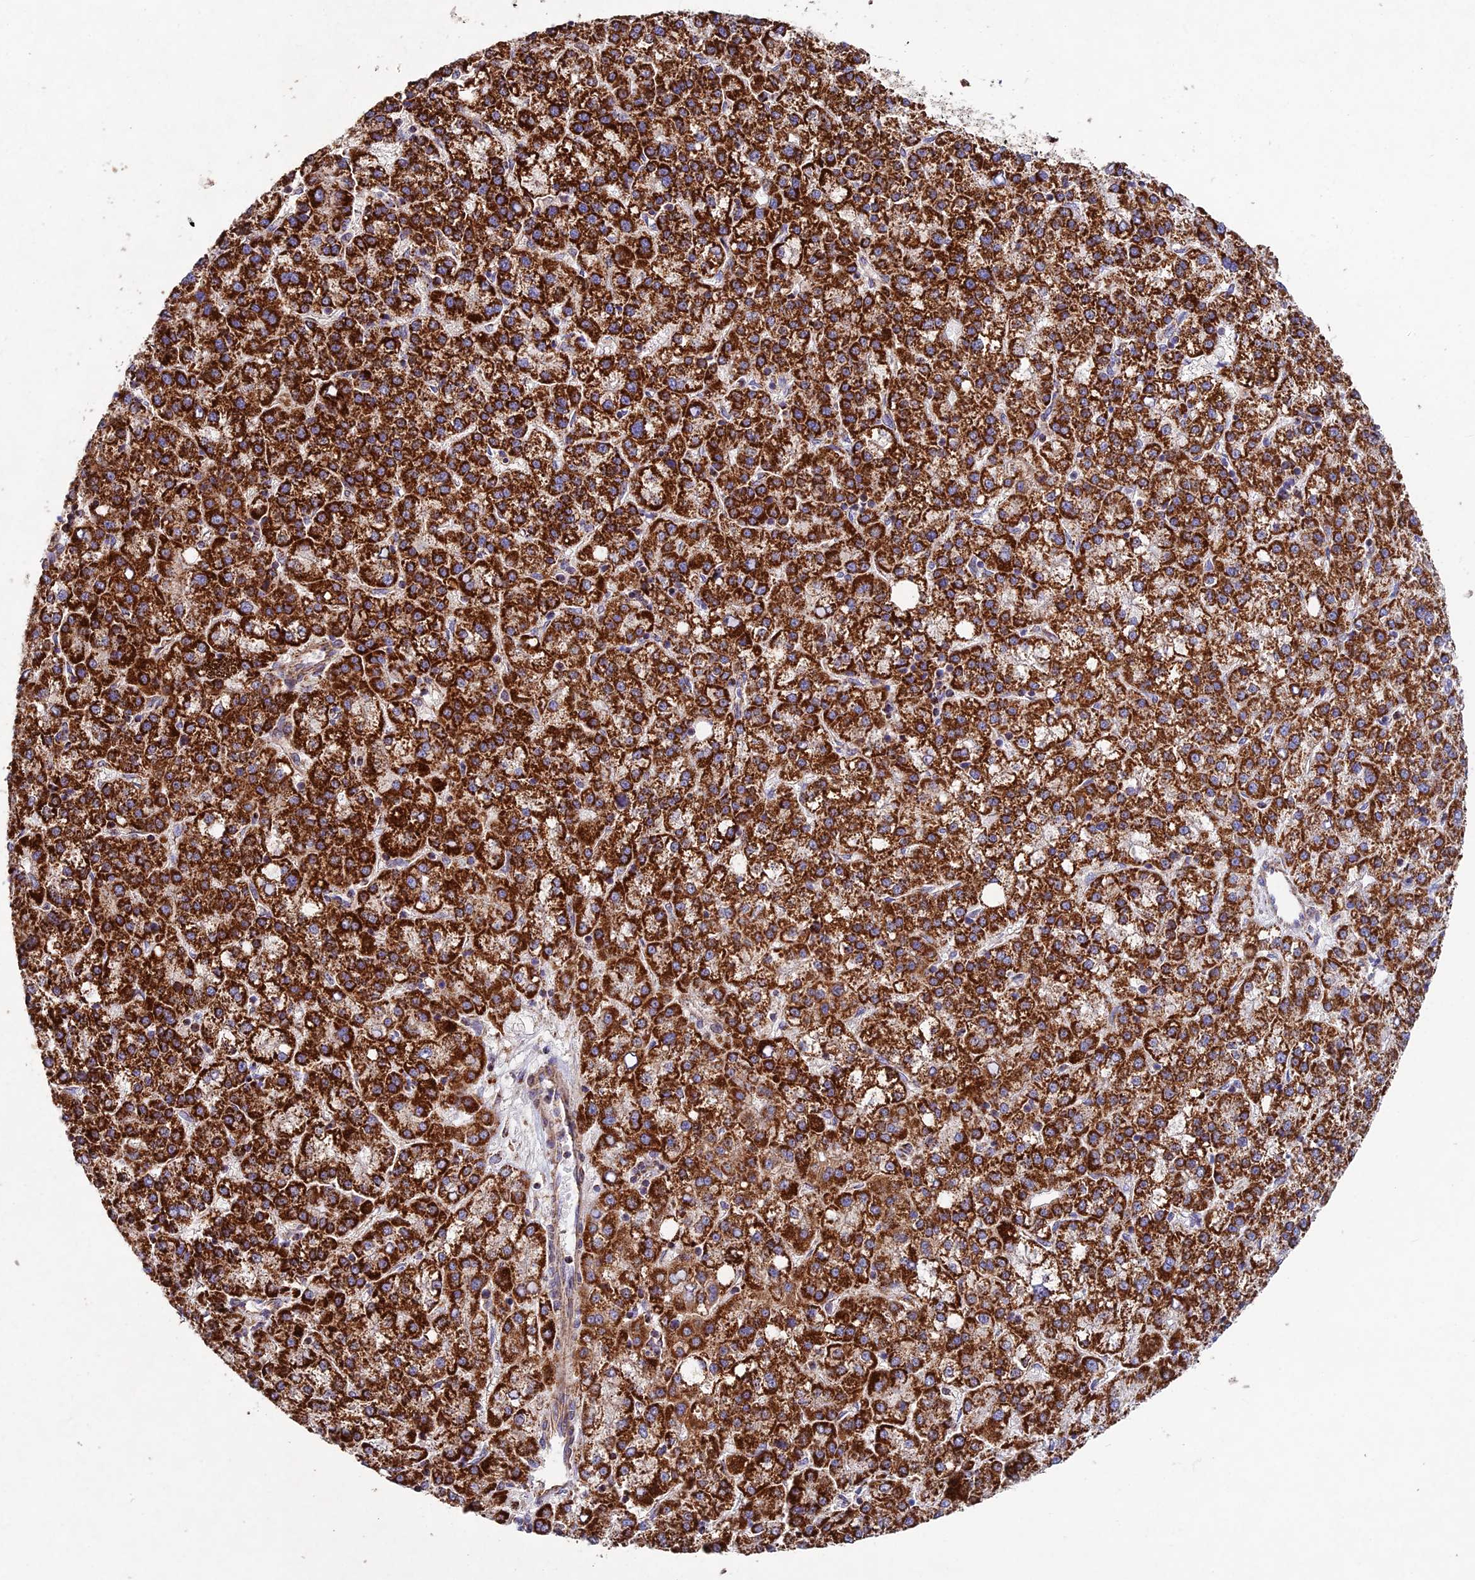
{"staining": {"intensity": "strong", "quantity": ">75%", "location": "cytoplasmic/membranous"}, "tissue": "liver cancer", "cell_type": "Tumor cells", "image_type": "cancer", "snomed": [{"axis": "morphology", "description": "Carcinoma, Hepatocellular, NOS"}, {"axis": "topography", "description": "Liver"}], "caption": "An image showing strong cytoplasmic/membranous staining in approximately >75% of tumor cells in liver hepatocellular carcinoma, as visualized by brown immunohistochemical staining.", "gene": "KHDC3L", "patient": {"sex": "female", "age": 58}}